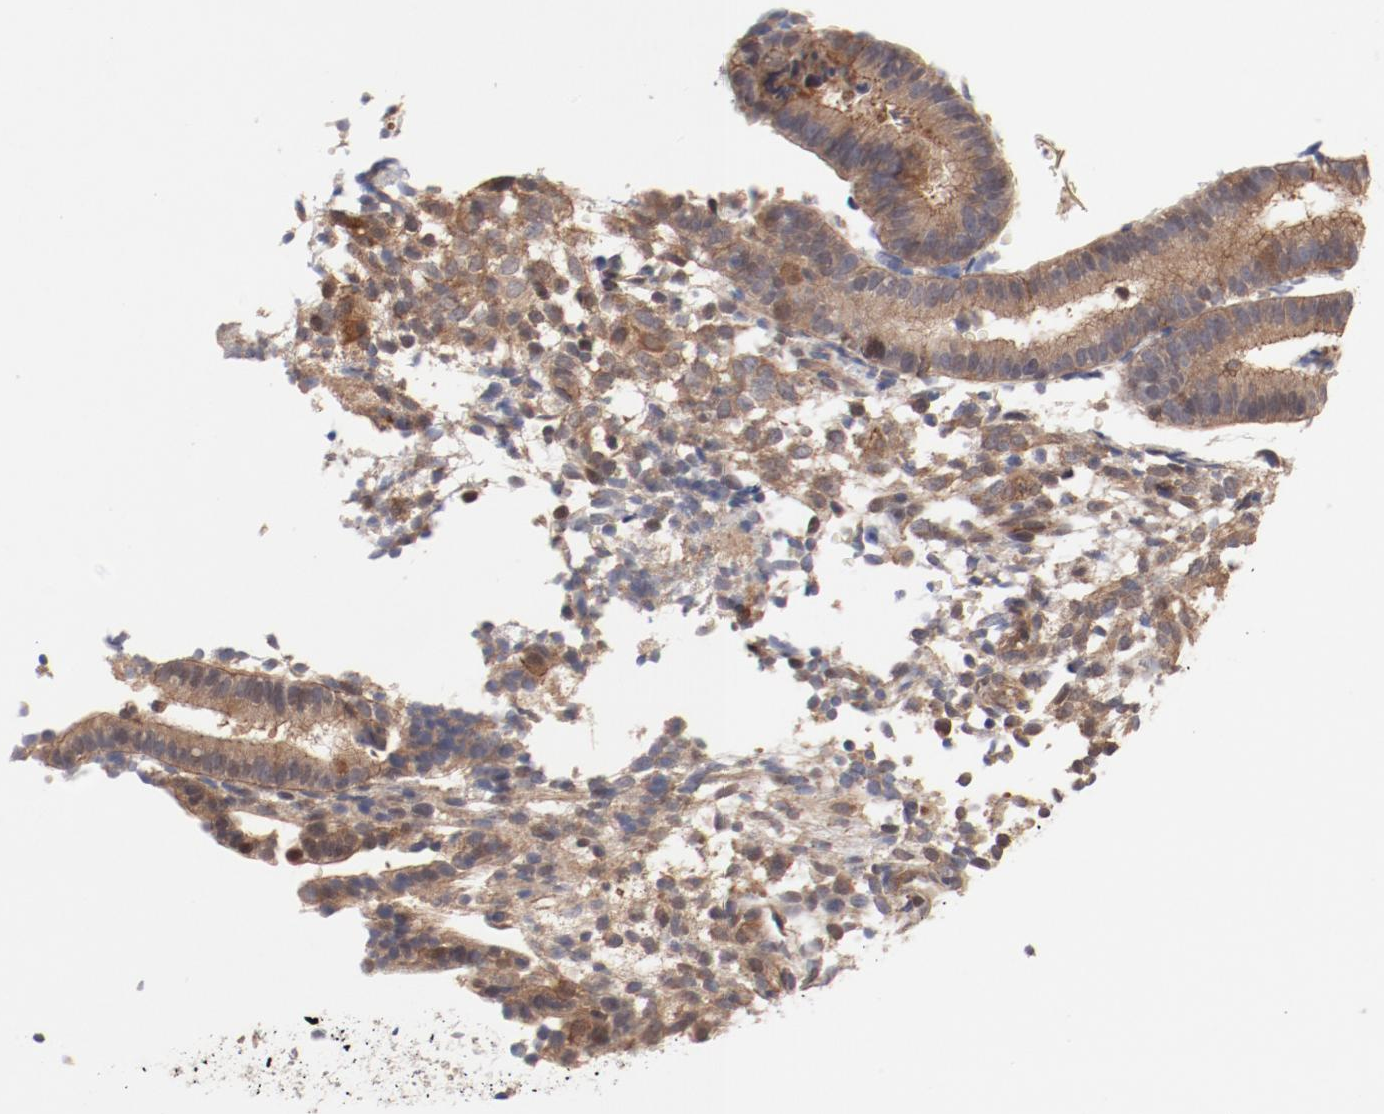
{"staining": {"intensity": "negative", "quantity": "none", "location": "none"}, "tissue": "endometrium", "cell_type": "Cells in endometrial stroma", "image_type": "normal", "snomed": [{"axis": "morphology", "description": "Normal tissue, NOS"}, {"axis": "topography", "description": "Uterus"}, {"axis": "topography", "description": "Endometrium"}], "caption": "IHC of normal endometrium demonstrates no expression in cells in endometrial stroma. The staining was performed using DAB to visualize the protein expression in brown, while the nuclei were stained in blue with hematoxylin (Magnification: 20x).", "gene": "PITPNM2", "patient": {"sex": "female", "age": 33}}